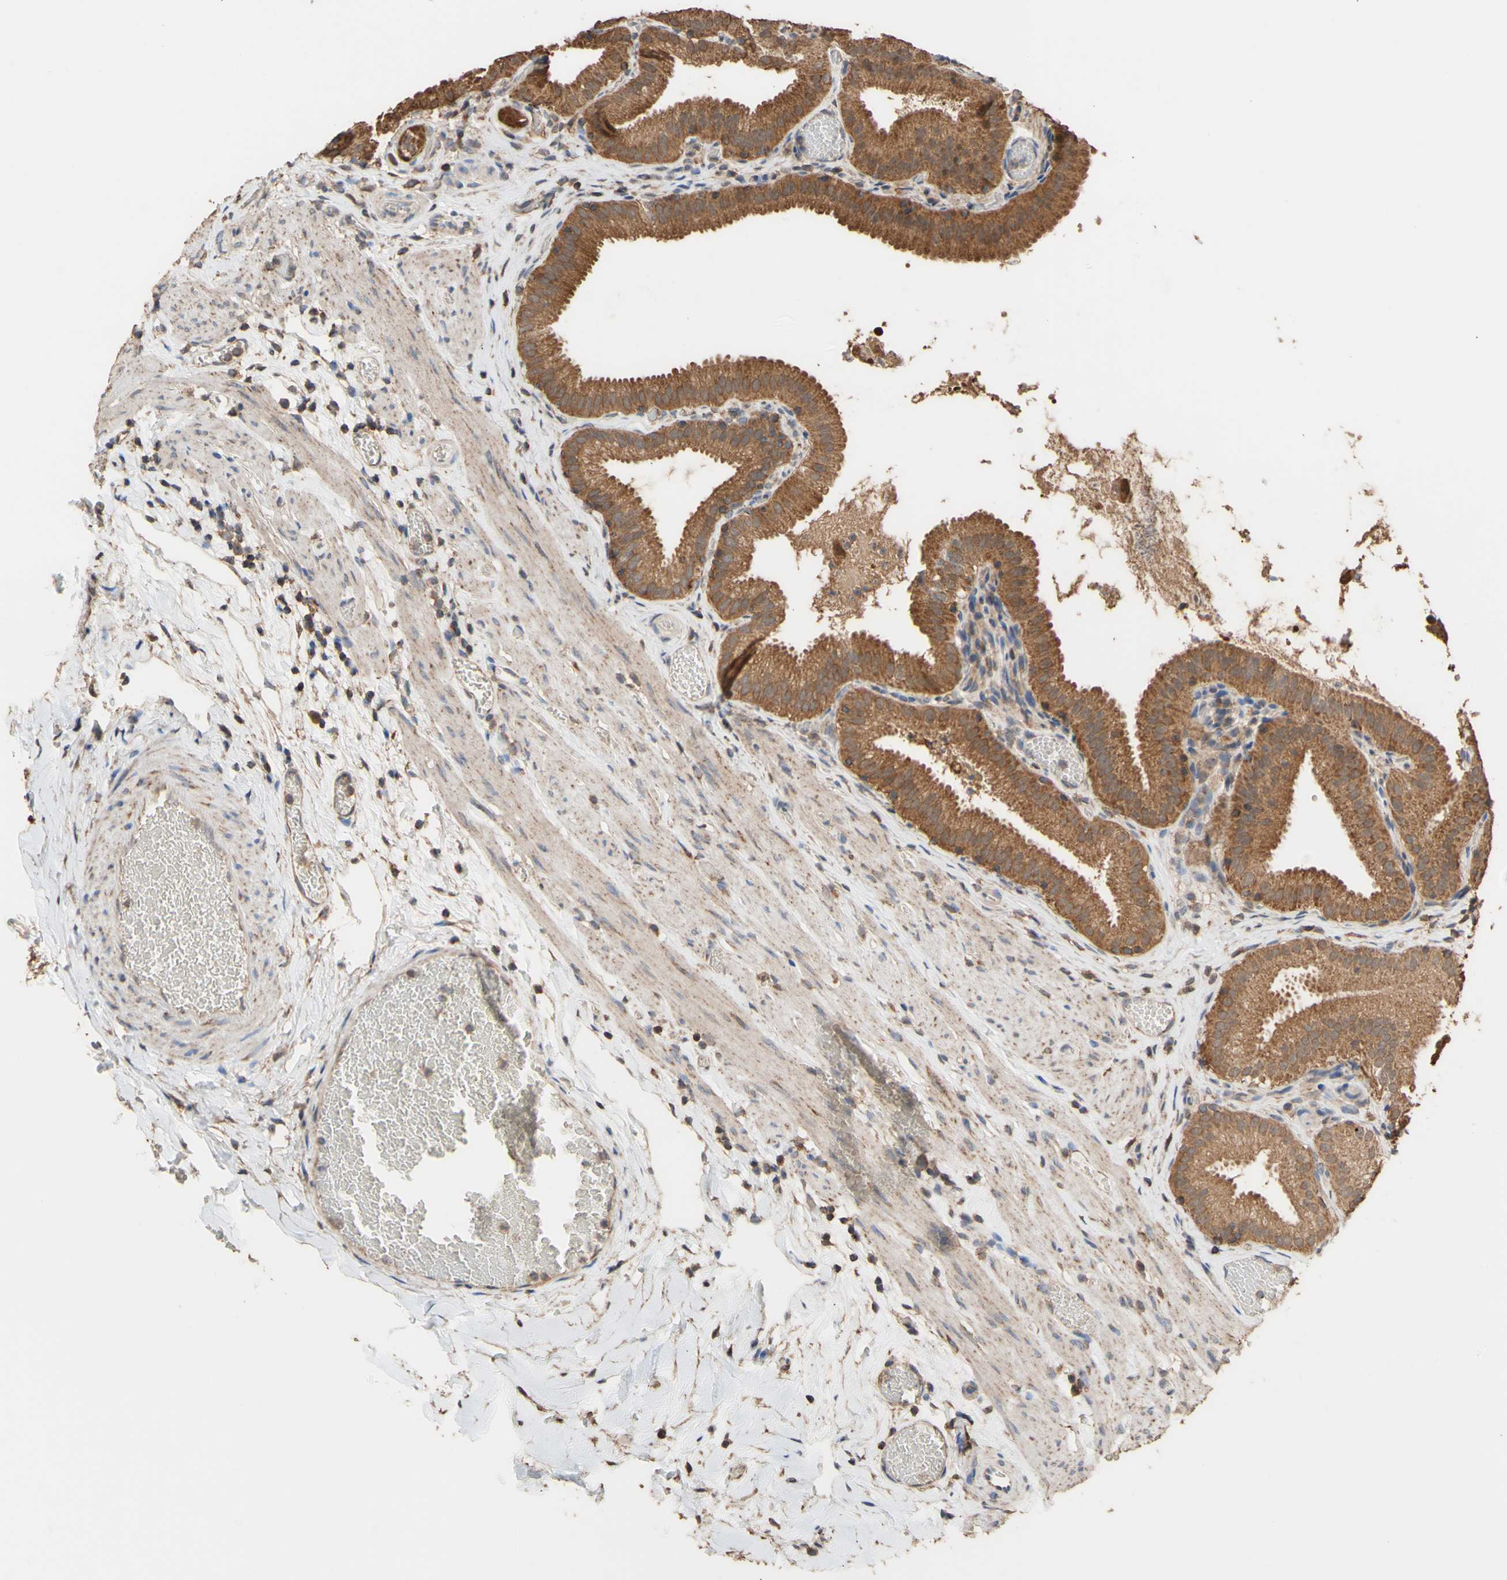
{"staining": {"intensity": "moderate", "quantity": ">75%", "location": "cytoplasmic/membranous"}, "tissue": "gallbladder", "cell_type": "Glandular cells", "image_type": "normal", "snomed": [{"axis": "morphology", "description": "Normal tissue, NOS"}, {"axis": "topography", "description": "Gallbladder"}], "caption": "DAB immunohistochemical staining of unremarkable gallbladder displays moderate cytoplasmic/membranous protein staining in approximately >75% of glandular cells.", "gene": "ALDH9A1", "patient": {"sex": "male", "age": 54}}